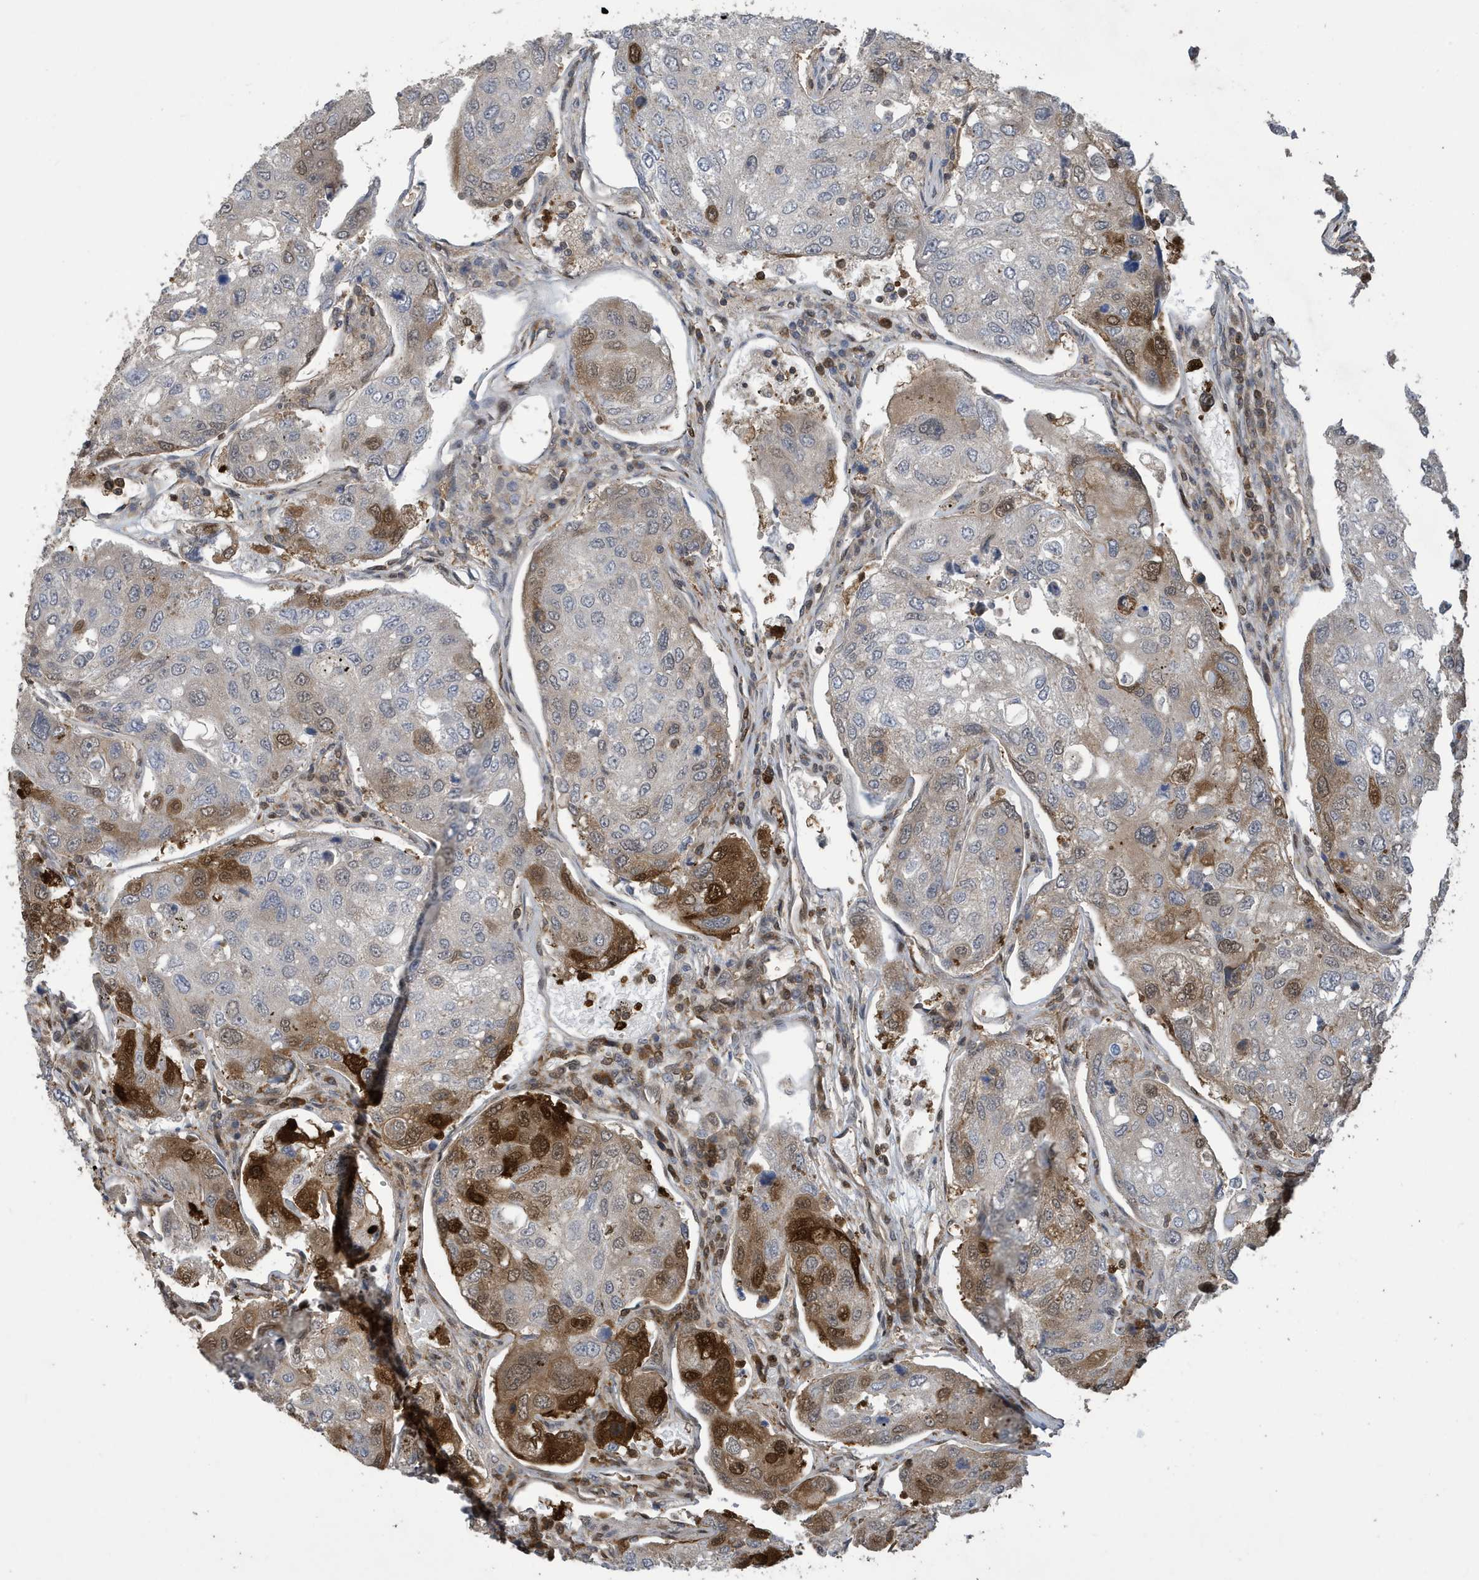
{"staining": {"intensity": "strong", "quantity": "<25%", "location": "cytoplasmic/membranous,nuclear"}, "tissue": "urothelial cancer", "cell_type": "Tumor cells", "image_type": "cancer", "snomed": [{"axis": "morphology", "description": "Urothelial carcinoma, High grade"}, {"axis": "topography", "description": "Lymph node"}, {"axis": "topography", "description": "Urinary bladder"}], "caption": "Immunohistochemistry photomicrograph of neoplastic tissue: human urothelial carcinoma (high-grade) stained using IHC shows medium levels of strong protein expression localized specifically in the cytoplasmic/membranous and nuclear of tumor cells, appearing as a cytoplasmic/membranous and nuclear brown color.", "gene": "UBQLN1", "patient": {"sex": "male", "age": 51}}